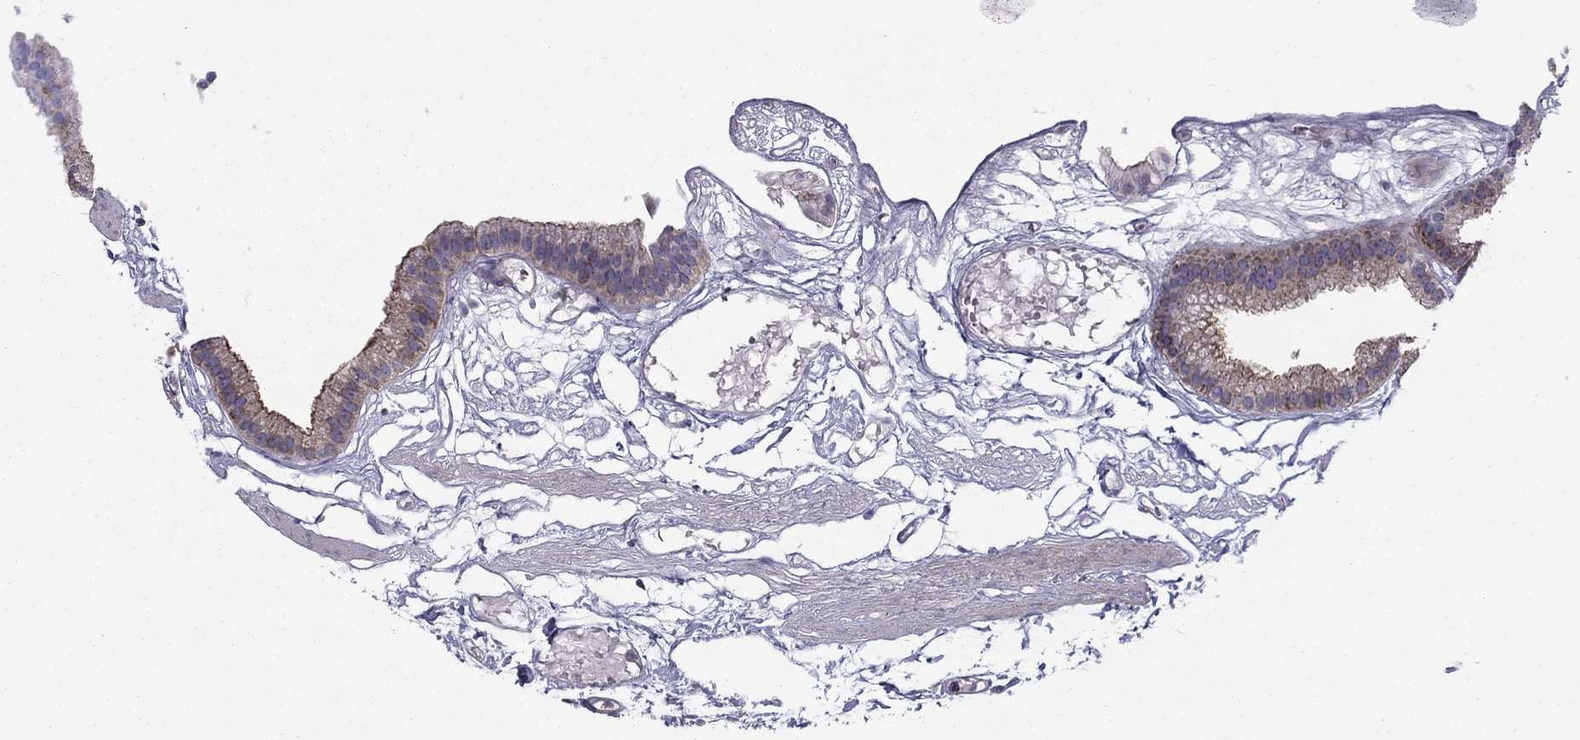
{"staining": {"intensity": "strong", "quantity": "<25%", "location": "cytoplasmic/membranous"}, "tissue": "gallbladder", "cell_type": "Glandular cells", "image_type": "normal", "snomed": [{"axis": "morphology", "description": "Normal tissue, NOS"}, {"axis": "topography", "description": "Gallbladder"}], "caption": "Immunohistochemical staining of benign gallbladder reveals medium levels of strong cytoplasmic/membranous expression in about <25% of glandular cells. (DAB (3,3'-diaminobenzidine) IHC, brown staining for protein, blue staining for nuclei).", "gene": "ALG6", "patient": {"sex": "female", "age": 45}}